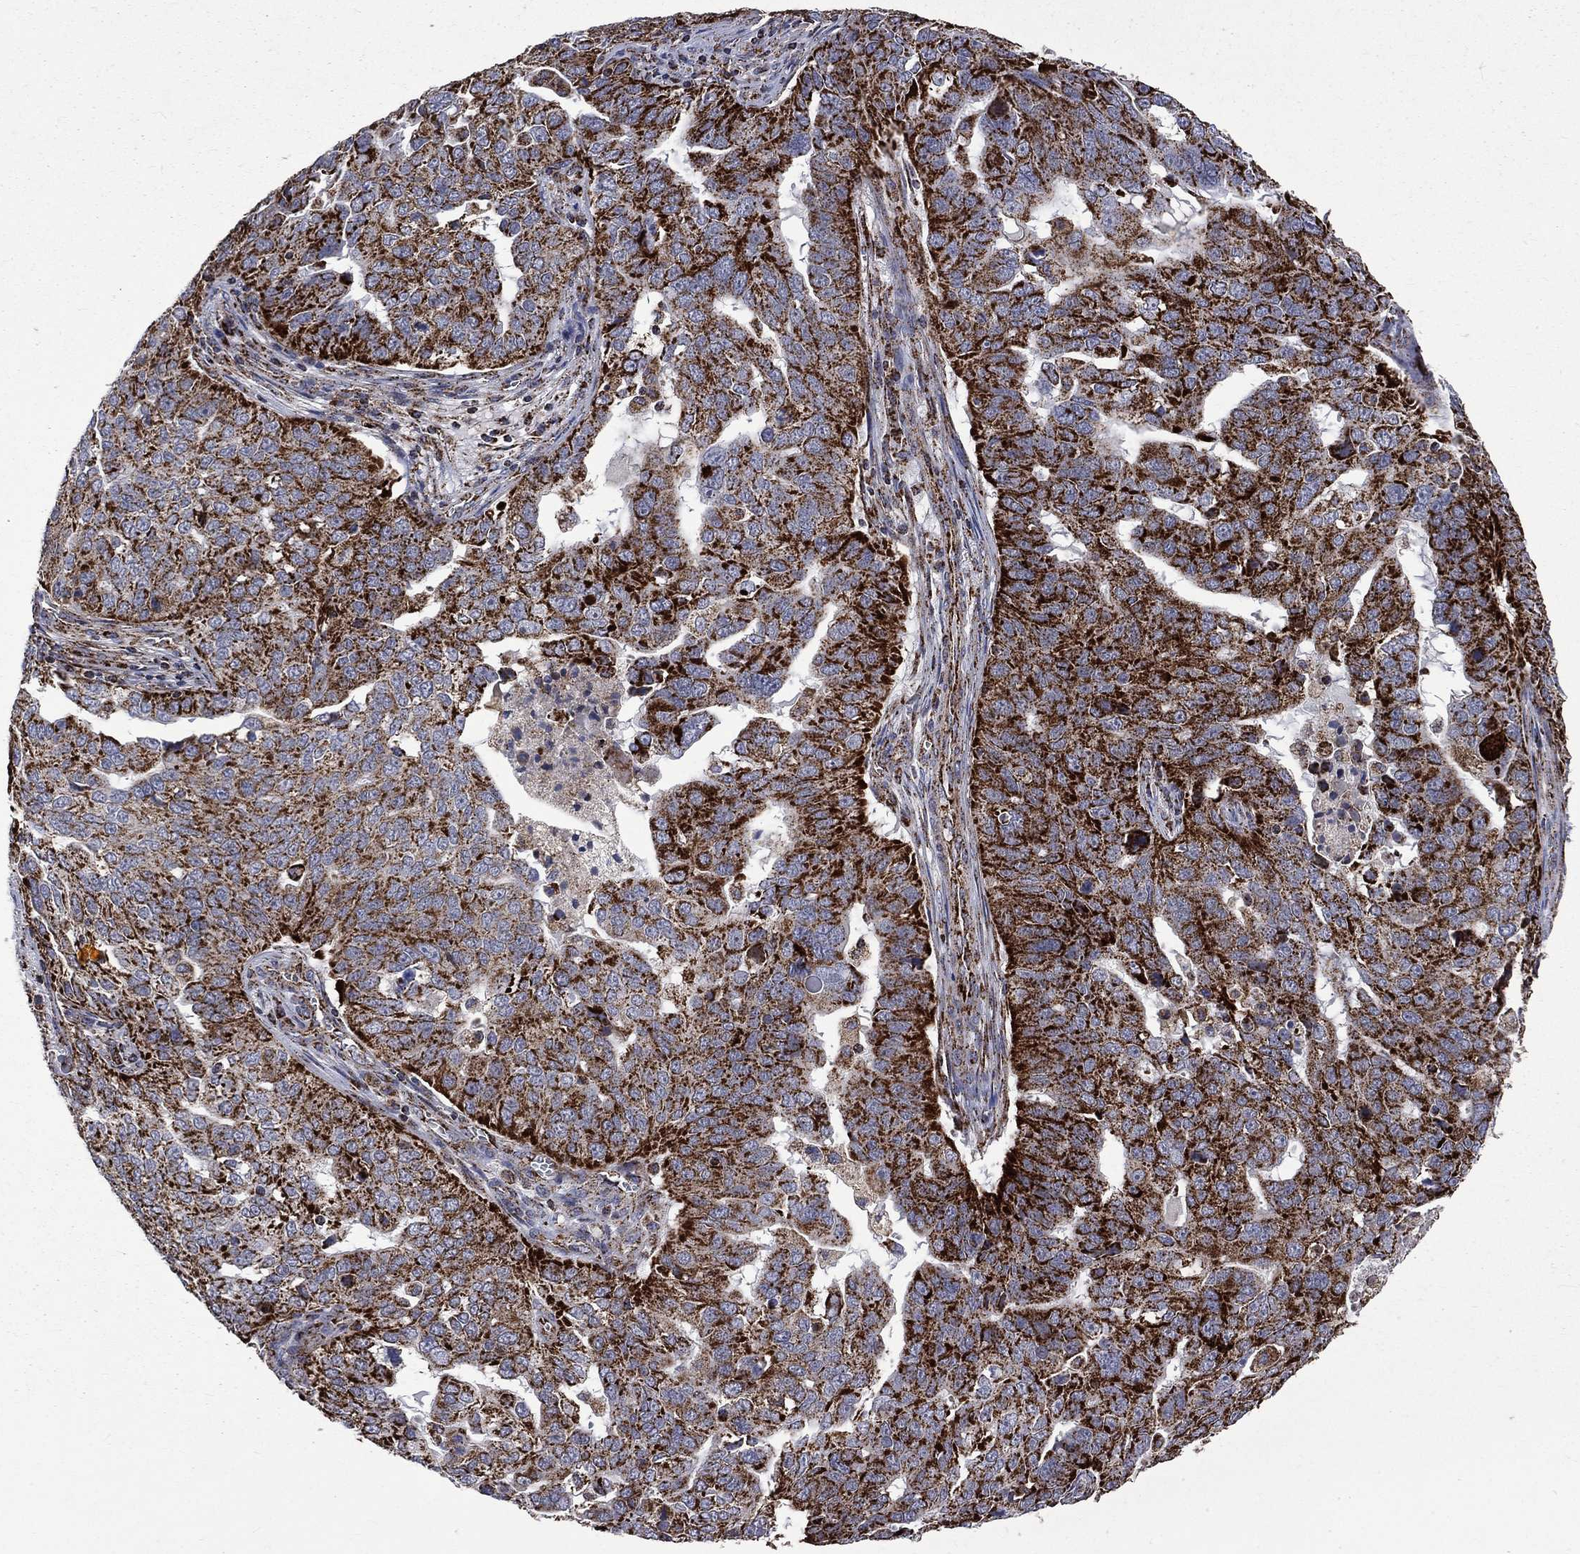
{"staining": {"intensity": "strong", "quantity": ">75%", "location": "cytoplasmic/membranous"}, "tissue": "ovarian cancer", "cell_type": "Tumor cells", "image_type": "cancer", "snomed": [{"axis": "morphology", "description": "Carcinoma, endometroid"}, {"axis": "topography", "description": "Soft tissue"}, {"axis": "topography", "description": "Ovary"}], "caption": "A photomicrograph of human ovarian cancer (endometroid carcinoma) stained for a protein demonstrates strong cytoplasmic/membranous brown staining in tumor cells.", "gene": "GOT2", "patient": {"sex": "female", "age": 52}}